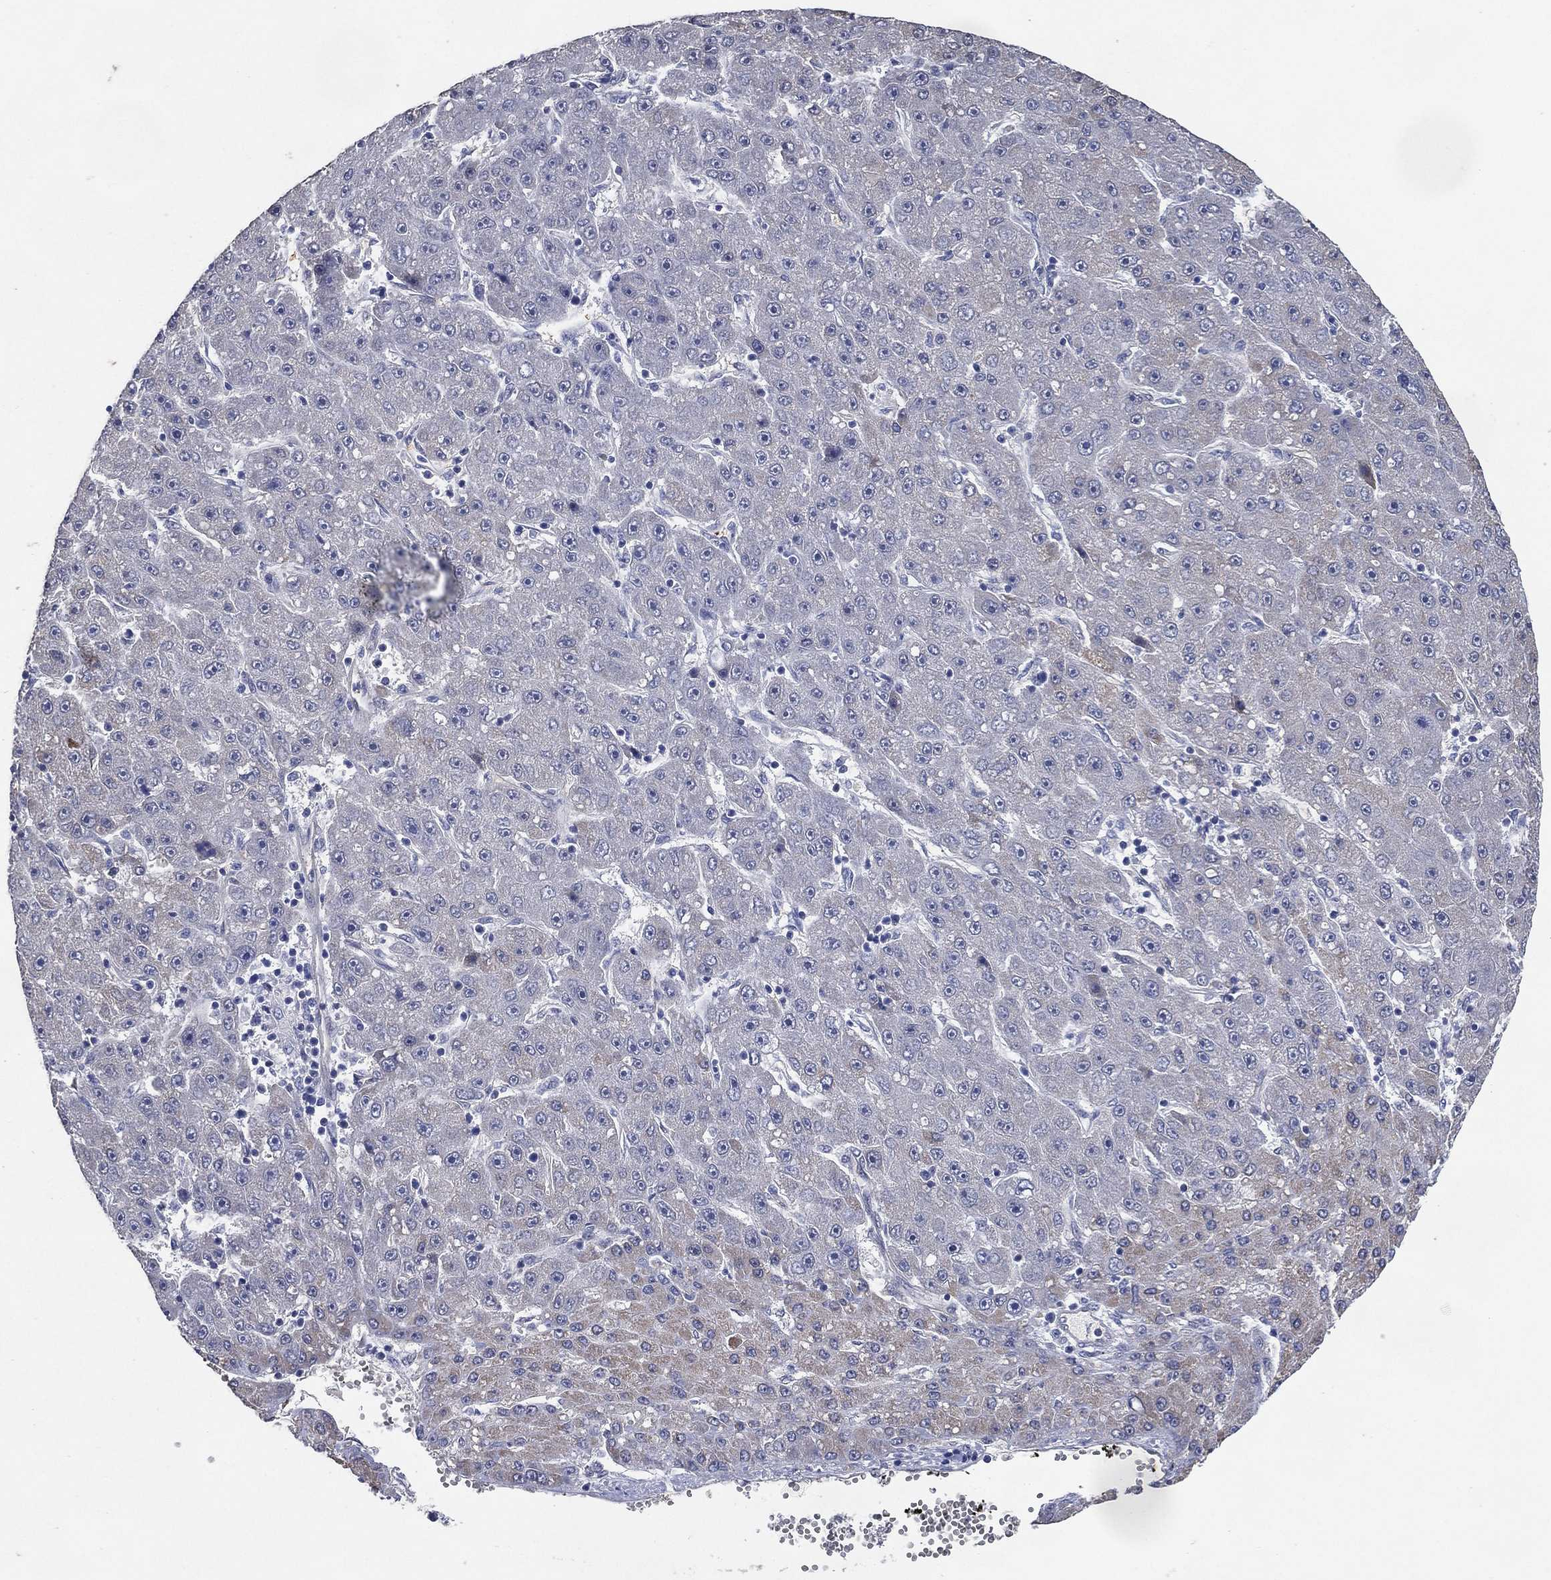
{"staining": {"intensity": "negative", "quantity": "none", "location": "none"}, "tissue": "liver cancer", "cell_type": "Tumor cells", "image_type": "cancer", "snomed": [{"axis": "morphology", "description": "Carcinoma, Hepatocellular, NOS"}, {"axis": "topography", "description": "Liver"}], "caption": "Tumor cells show no significant protein positivity in liver hepatocellular carcinoma.", "gene": "AK1", "patient": {"sex": "male", "age": 67}}